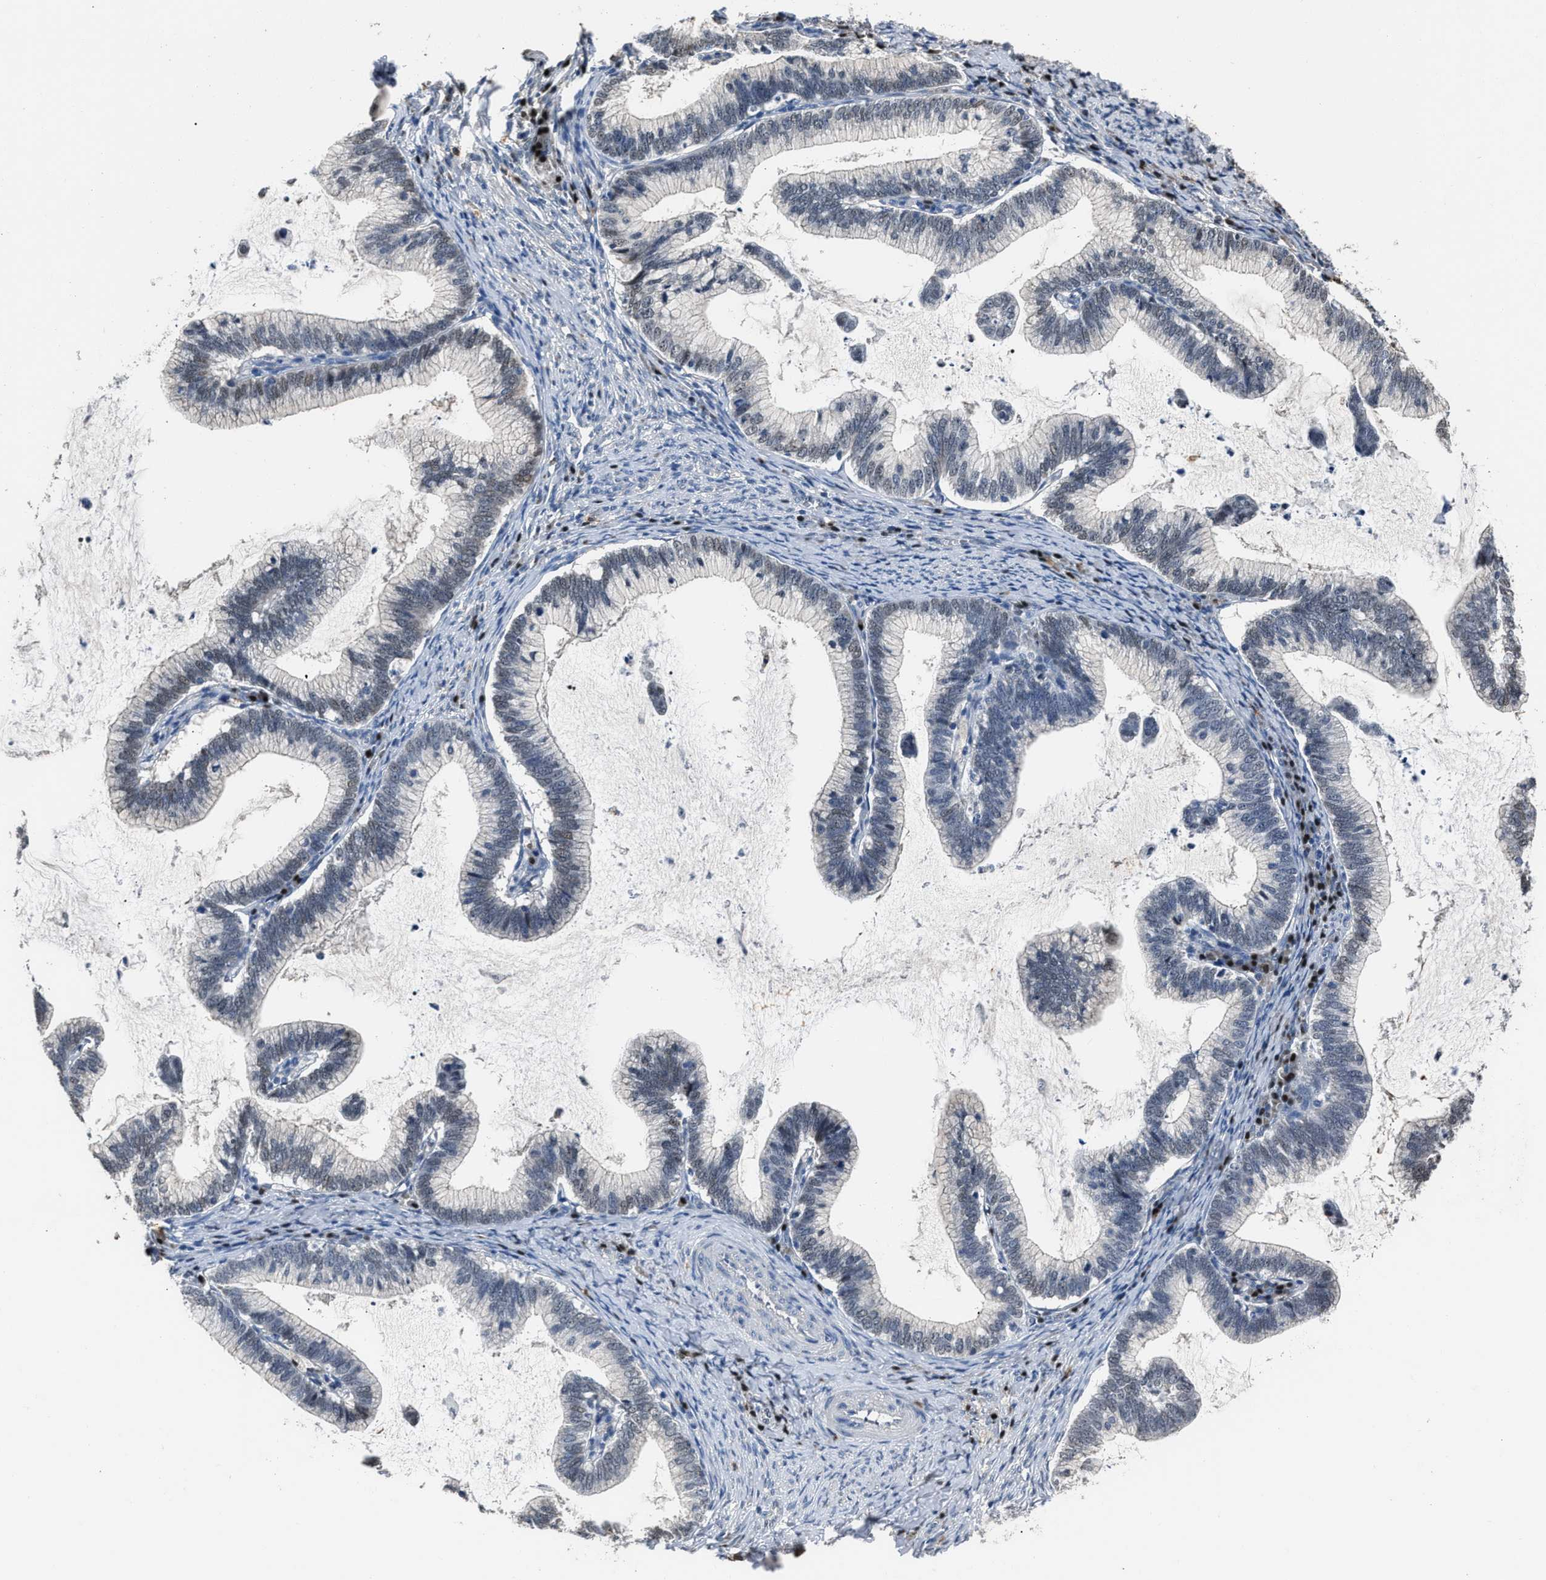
{"staining": {"intensity": "negative", "quantity": "none", "location": "none"}, "tissue": "cervical cancer", "cell_type": "Tumor cells", "image_type": "cancer", "snomed": [{"axis": "morphology", "description": "Adenocarcinoma, NOS"}, {"axis": "topography", "description": "Cervix"}], "caption": "Cervical cancer (adenocarcinoma) was stained to show a protein in brown. There is no significant expression in tumor cells. (DAB (3,3'-diaminobenzidine) immunohistochemistry visualized using brightfield microscopy, high magnification).", "gene": "NSUN5", "patient": {"sex": "female", "age": 36}}